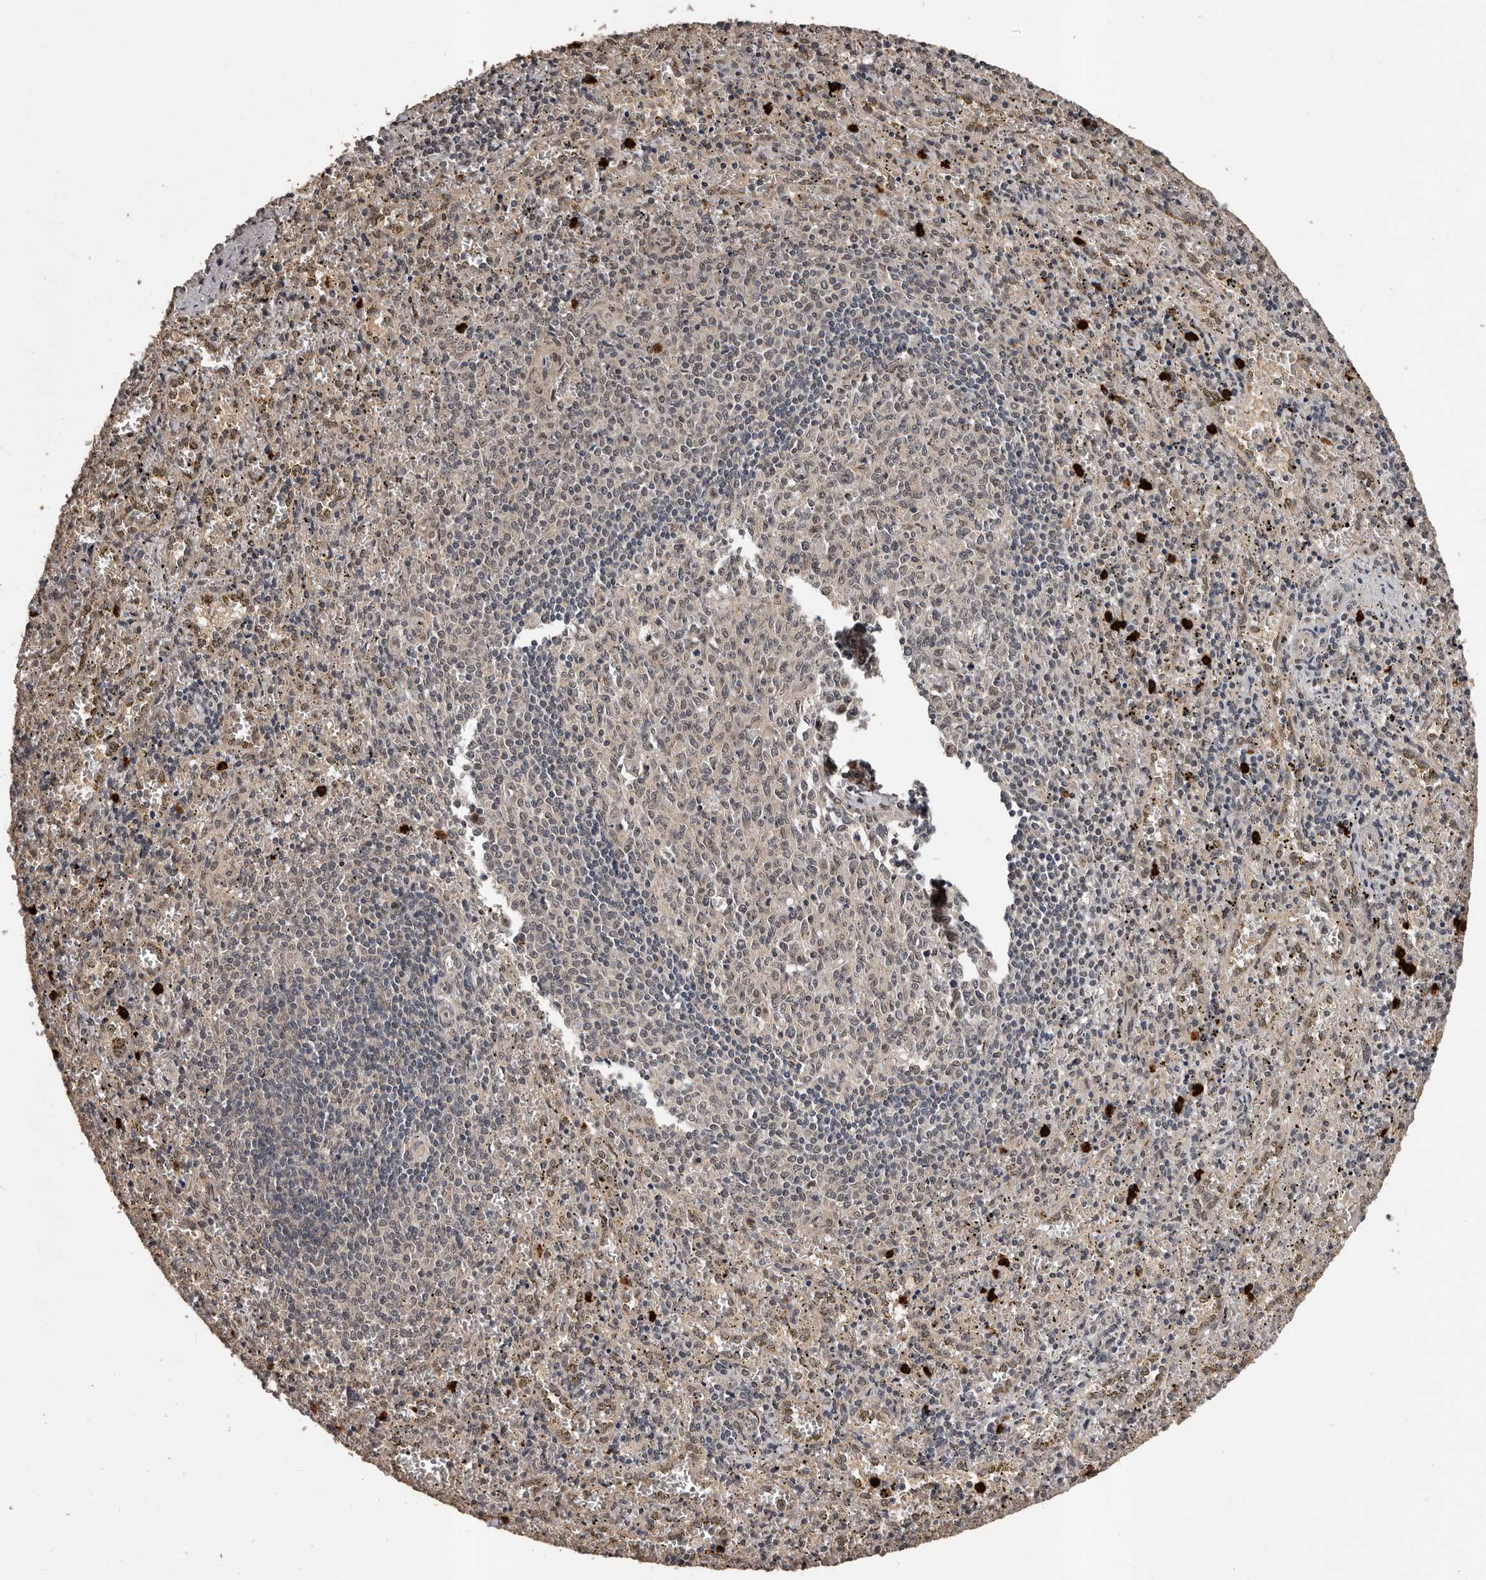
{"staining": {"intensity": "strong", "quantity": "<25%", "location": "cytoplasmic/membranous,nuclear"}, "tissue": "spleen", "cell_type": "Cells in red pulp", "image_type": "normal", "snomed": [{"axis": "morphology", "description": "Normal tissue, NOS"}, {"axis": "topography", "description": "Spleen"}], "caption": "Strong cytoplasmic/membranous,nuclear positivity for a protein is appreciated in about <25% of cells in red pulp of benign spleen using immunohistochemistry (IHC).", "gene": "VPS37A", "patient": {"sex": "male", "age": 11}}